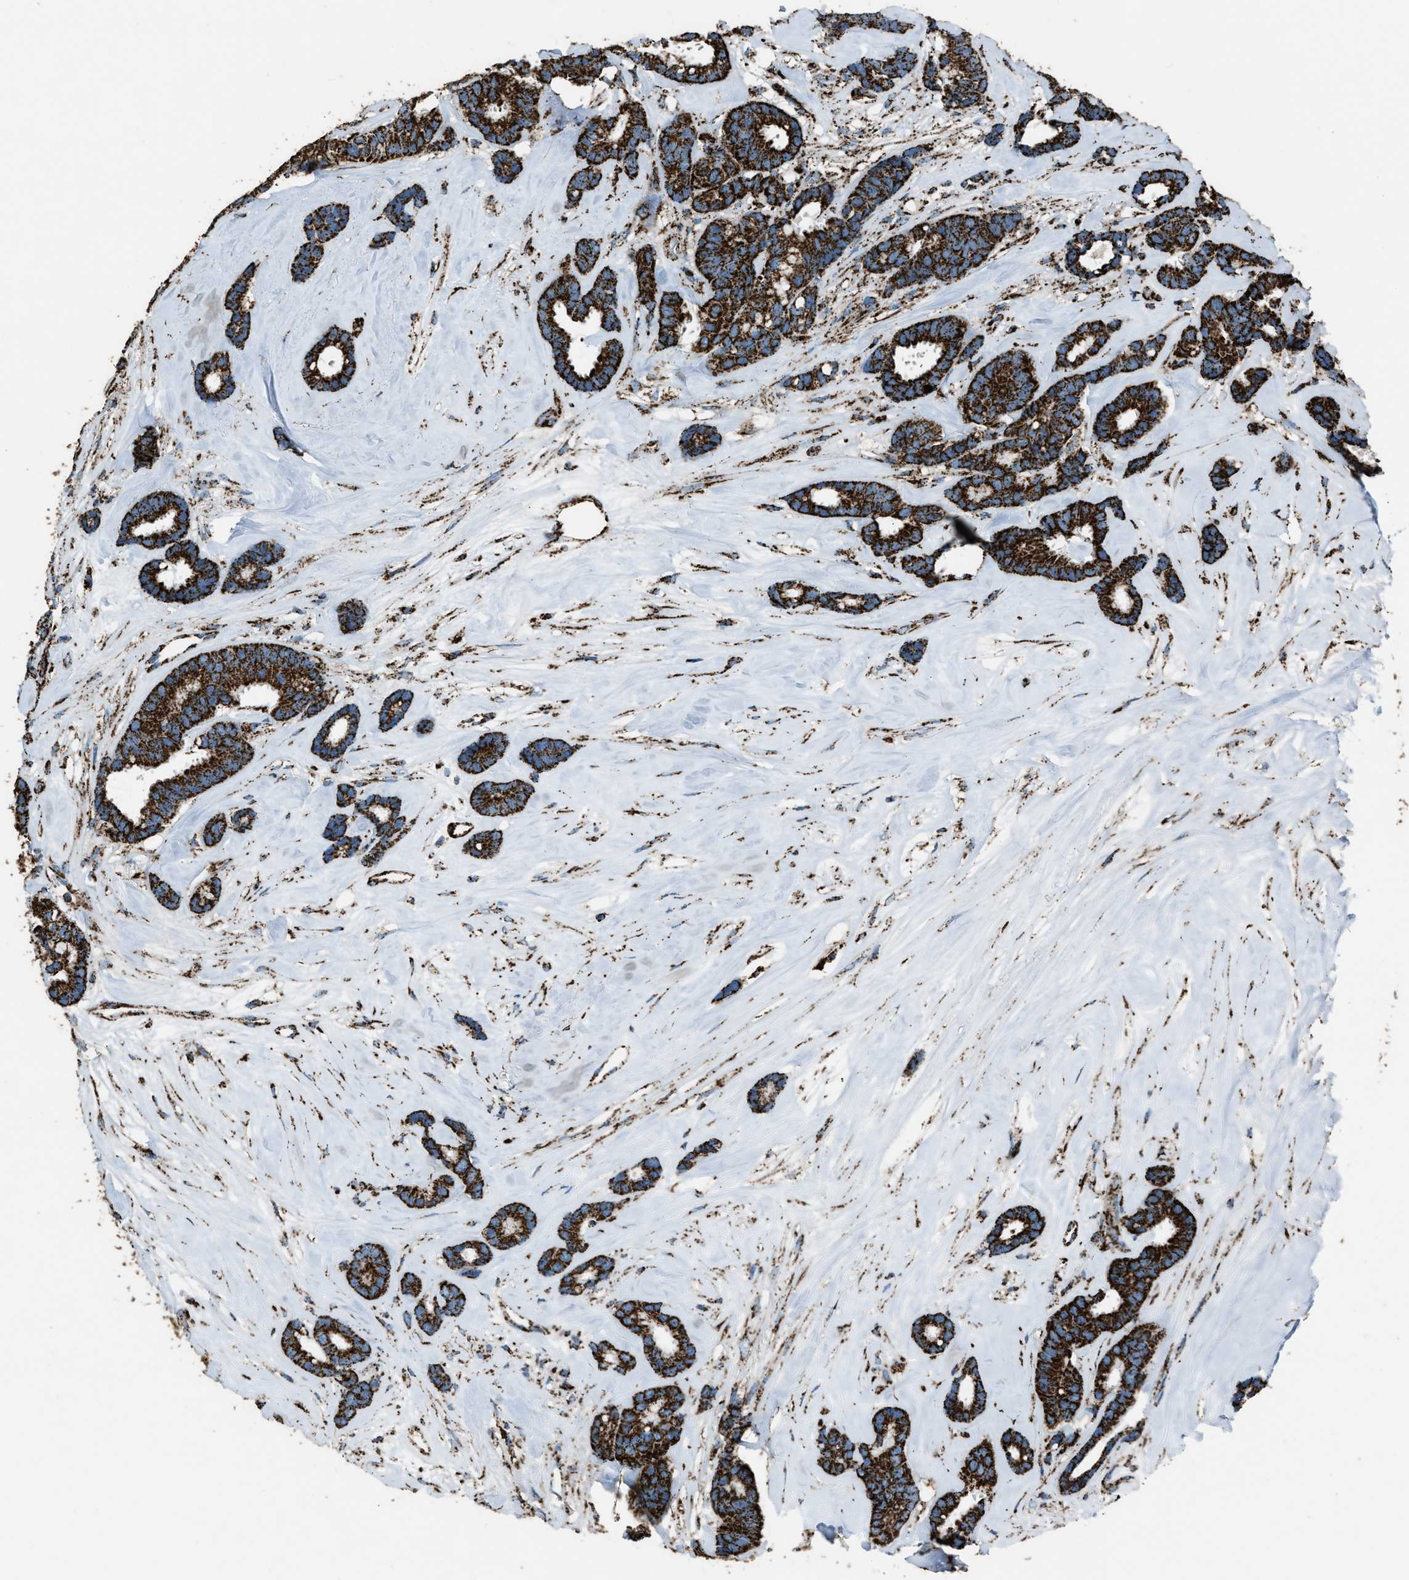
{"staining": {"intensity": "strong", "quantity": ">75%", "location": "cytoplasmic/membranous"}, "tissue": "breast cancer", "cell_type": "Tumor cells", "image_type": "cancer", "snomed": [{"axis": "morphology", "description": "Duct carcinoma"}, {"axis": "topography", "description": "Breast"}], "caption": "A high amount of strong cytoplasmic/membranous expression is seen in approximately >75% of tumor cells in breast infiltrating ductal carcinoma tissue. Nuclei are stained in blue.", "gene": "MDH2", "patient": {"sex": "female", "age": 87}}